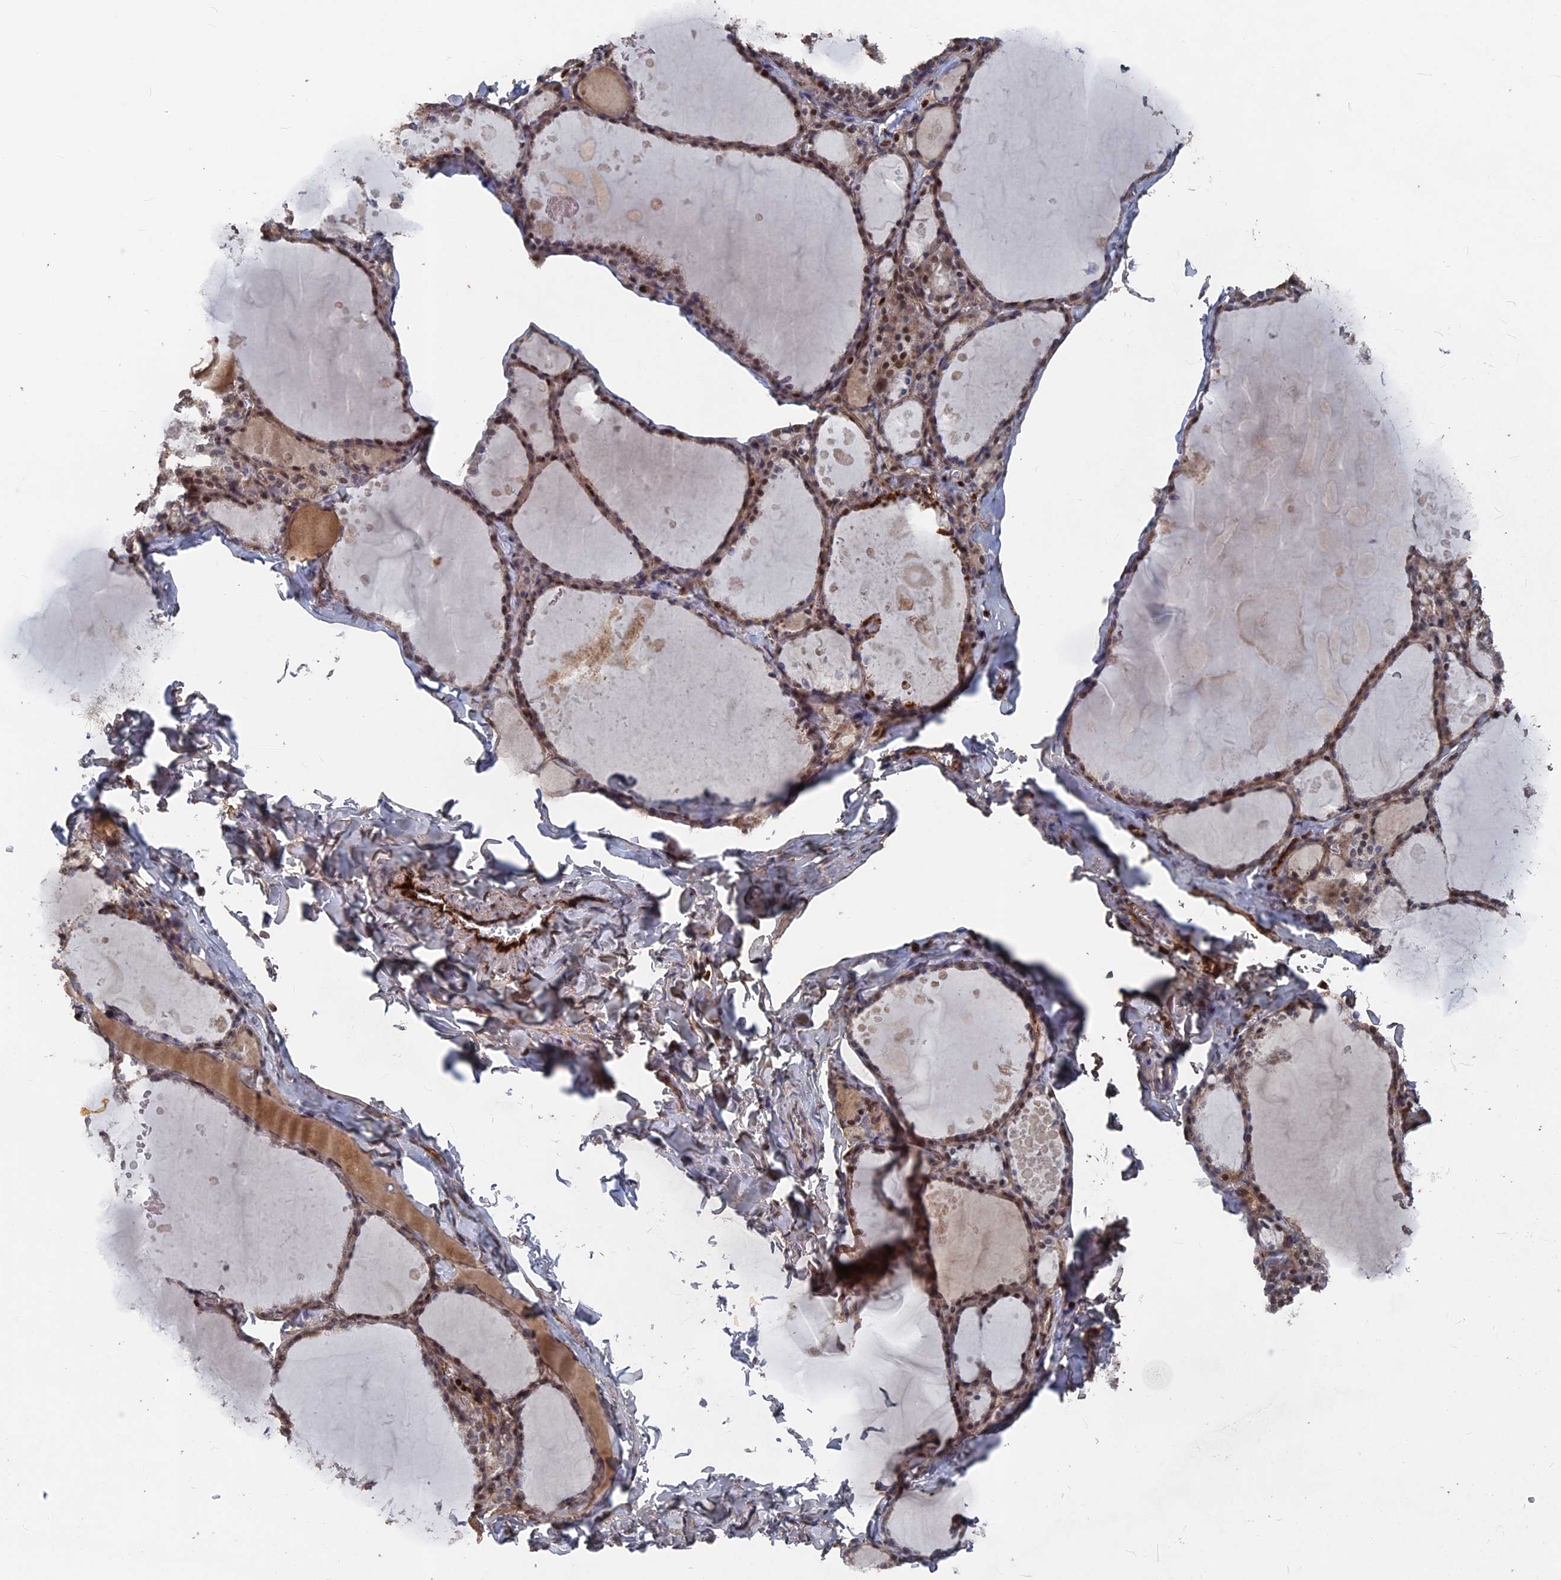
{"staining": {"intensity": "moderate", "quantity": ">75%", "location": "cytoplasmic/membranous,nuclear"}, "tissue": "thyroid gland", "cell_type": "Glandular cells", "image_type": "normal", "snomed": [{"axis": "morphology", "description": "Normal tissue, NOS"}, {"axis": "topography", "description": "Thyroid gland"}], "caption": "IHC of benign human thyroid gland shows medium levels of moderate cytoplasmic/membranous,nuclear expression in about >75% of glandular cells.", "gene": "SH3D21", "patient": {"sex": "male", "age": 56}}